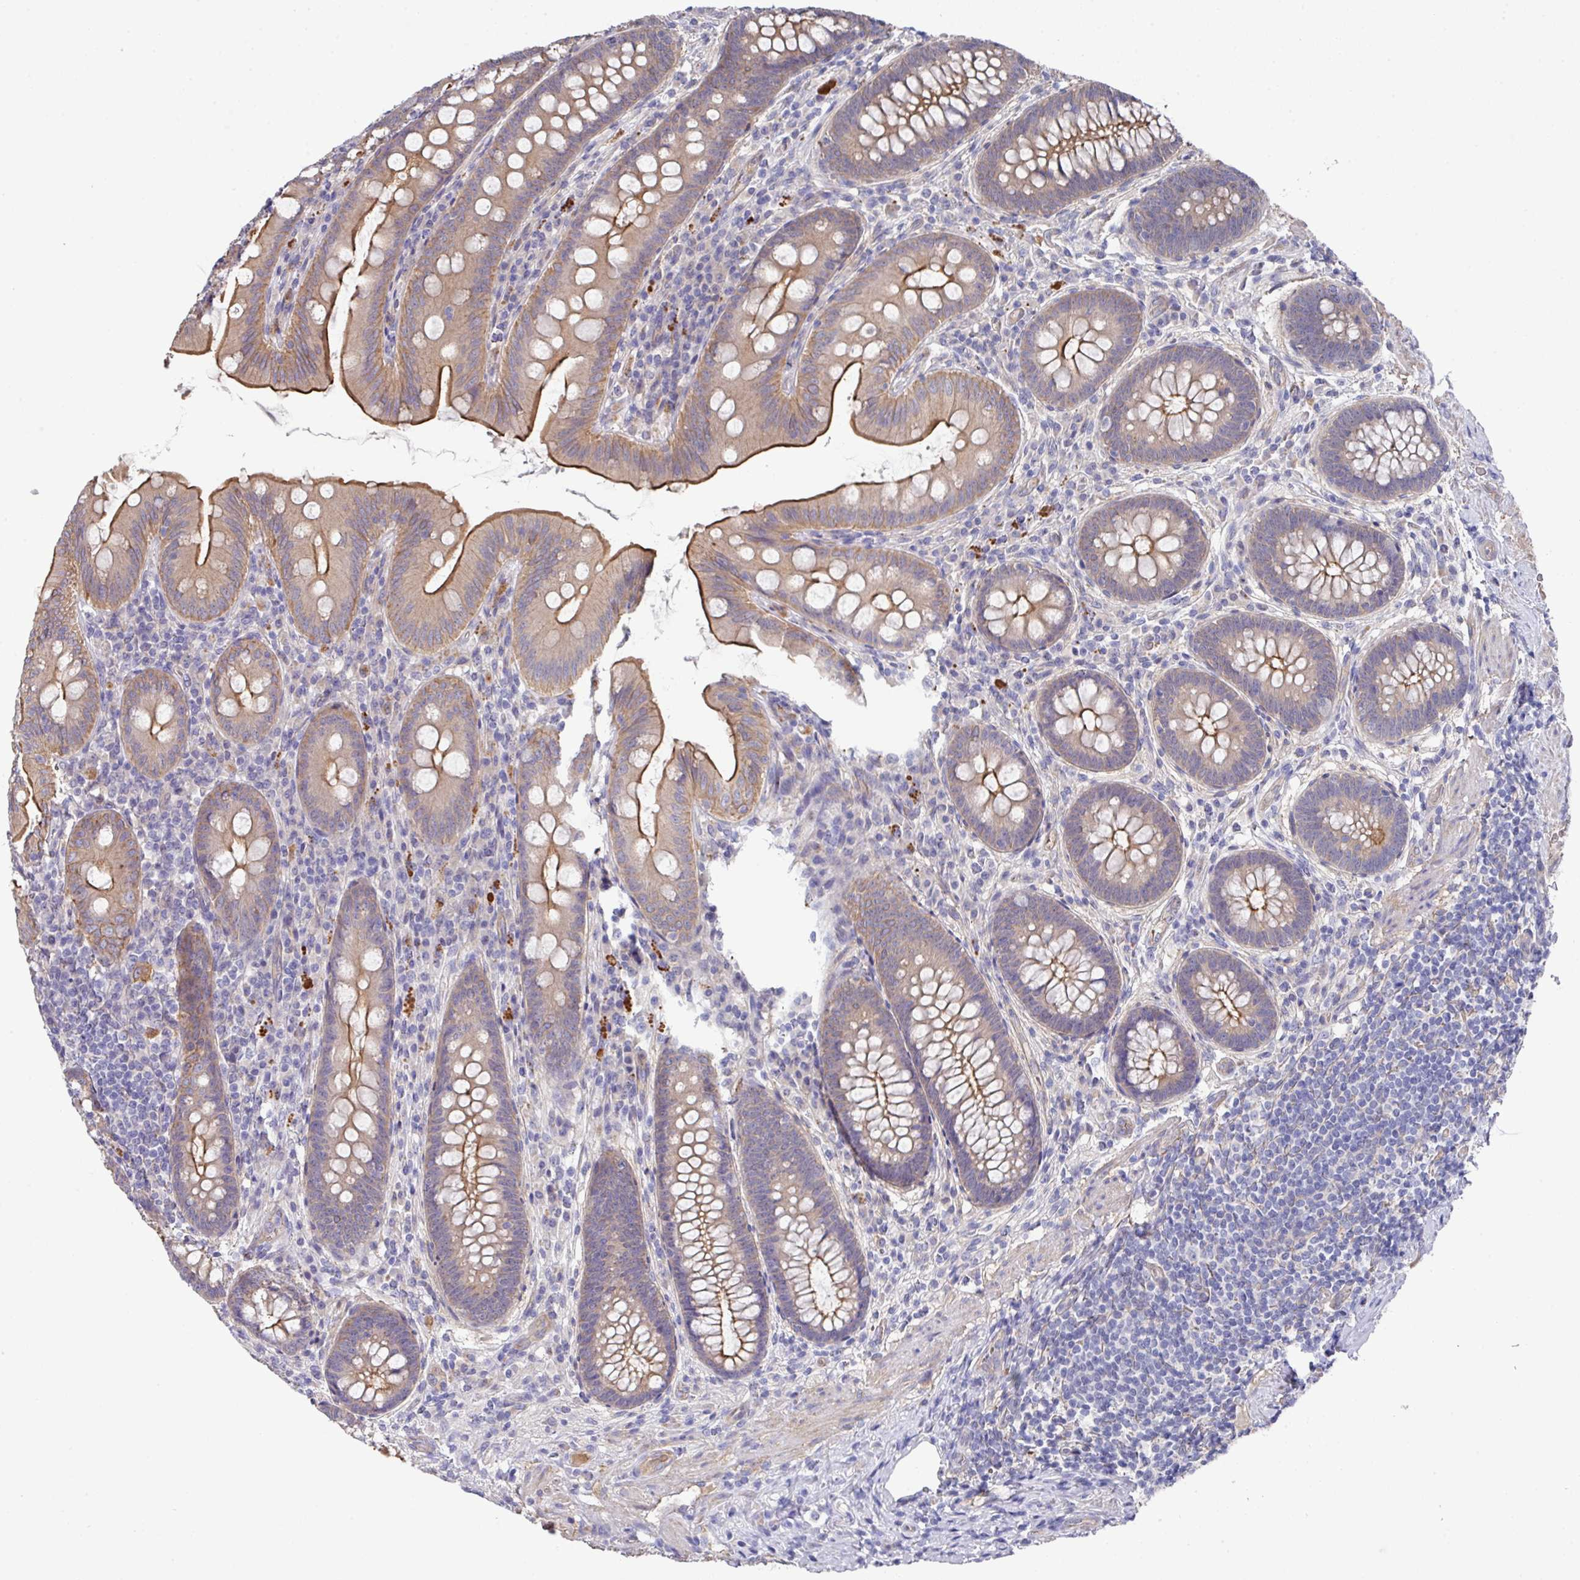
{"staining": {"intensity": "strong", "quantity": "25%-75%", "location": "cytoplasmic/membranous"}, "tissue": "appendix", "cell_type": "Glandular cells", "image_type": "normal", "snomed": [{"axis": "morphology", "description": "Normal tissue, NOS"}, {"axis": "topography", "description": "Appendix"}], "caption": "Glandular cells reveal high levels of strong cytoplasmic/membranous staining in approximately 25%-75% of cells in benign appendix. Nuclei are stained in blue.", "gene": "PRR5", "patient": {"sex": "male", "age": 71}}